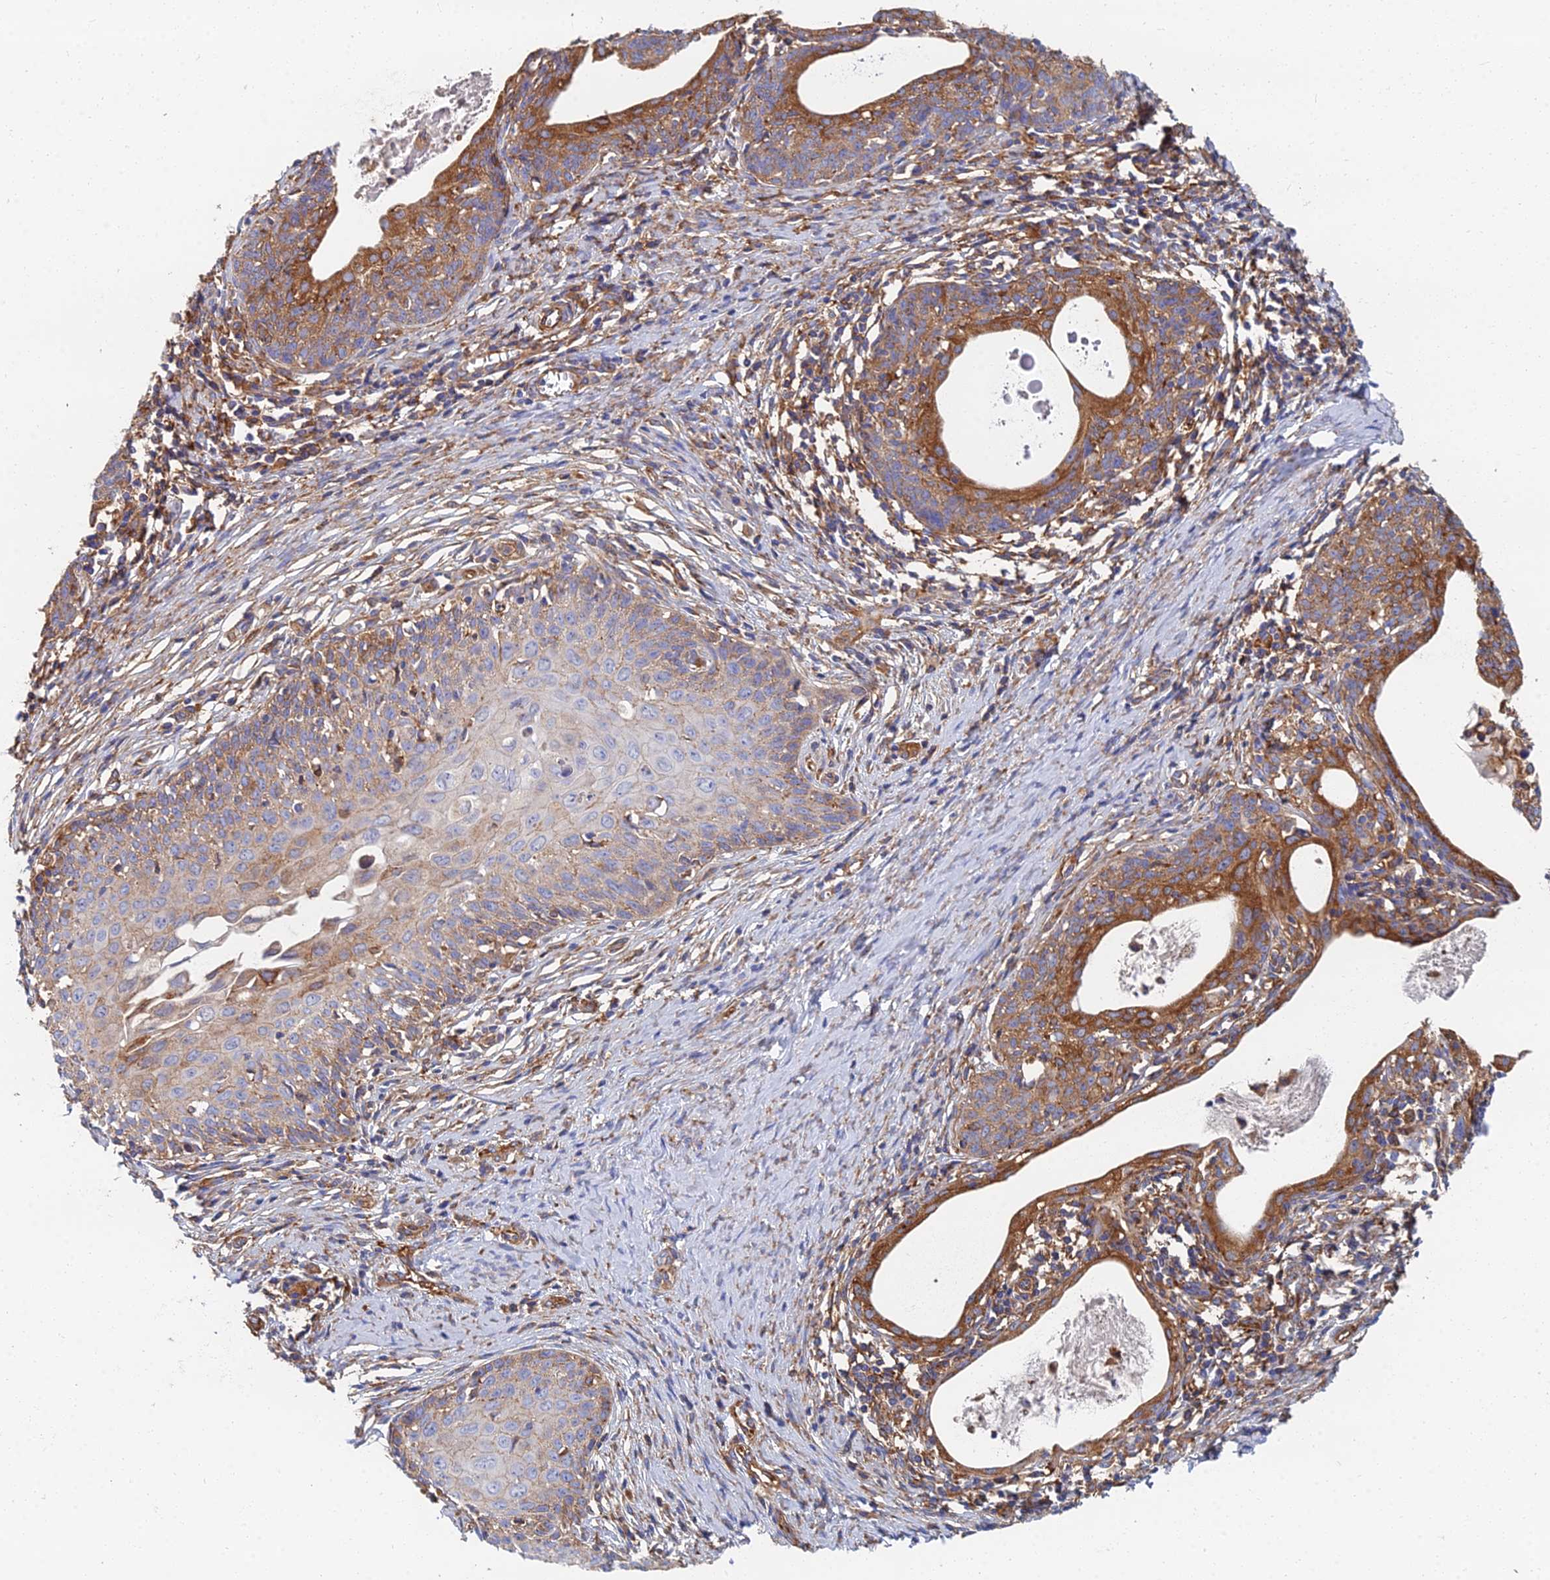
{"staining": {"intensity": "moderate", "quantity": ">75%", "location": "cytoplasmic/membranous"}, "tissue": "cervical cancer", "cell_type": "Tumor cells", "image_type": "cancer", "snomed": [{"axis": "morphology", "description": "Squamous cell carcinoma, NOS"}, {"axis": "topography", "description": "Cervix"}], "caption": "The image displays a brown stain indicating the presence of a protein in the cytoplasmic/membranous of tumor cells in squamous cell carcinoma (cervical).", "gene": "GPR42", "patient": {"sex": "female", "age": 52}}